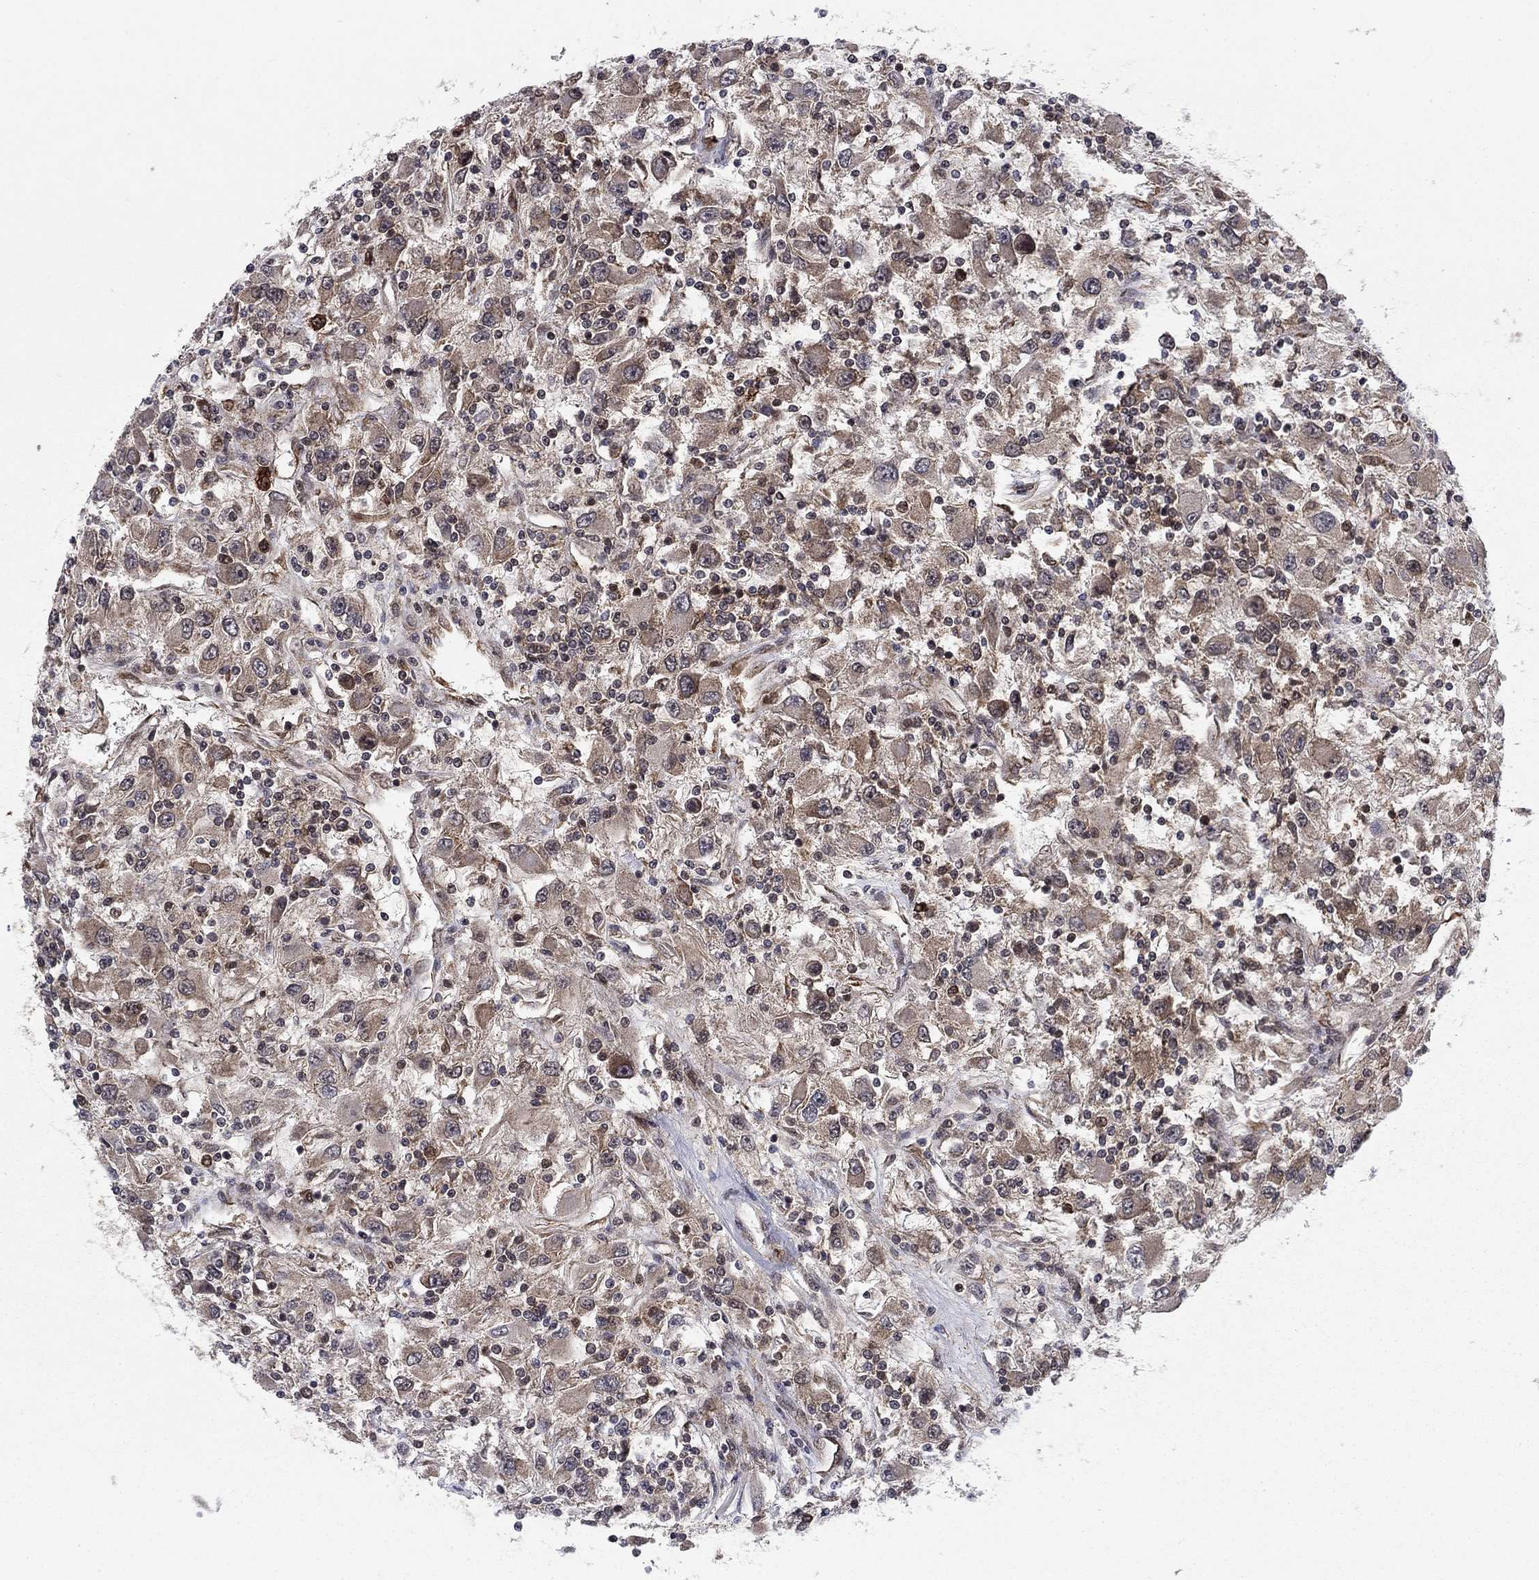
{"staining": {"intensity": "weak", "quantity": "25%-75%", "location": "cytoplasmic/membranous"}, "tissue": "renal cancer", "cell_type": "Tumor cells", "image_type": "cancer", "snomed": [{"axis": "morphology", "description": "Adenocarcinoma, NOS"}, {"axis": "topography", "description": "Kidney"}], "caption": "DAB immunohistochemical staining of human renal adenocarcinoma exhibits weak cytoplasmic/membranous protein staining in about 25%-75% of tumor cells.", "gene": "DNAJA1", "patient": {"sex": "female", "age": 67}}